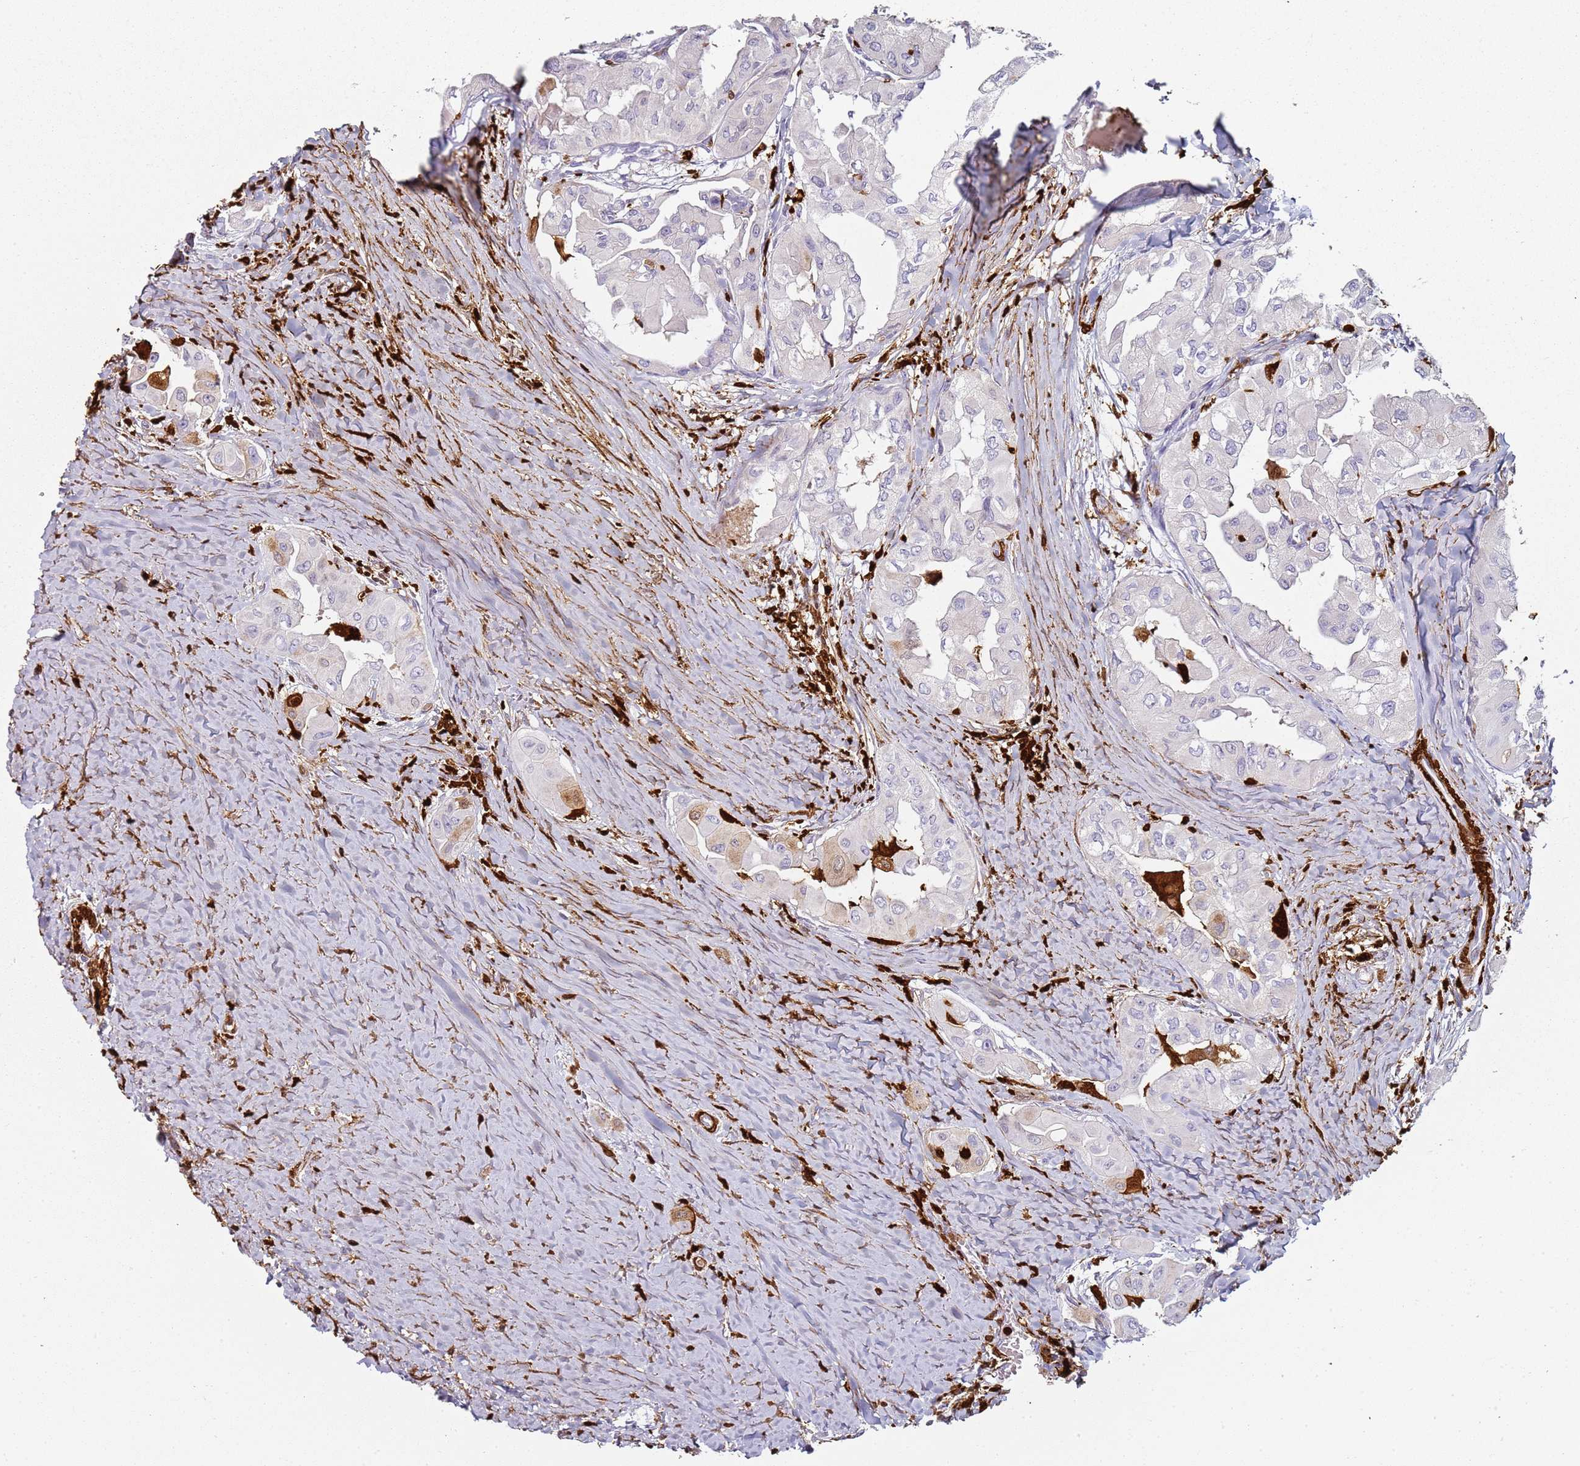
{"staining": {"intensity": "negative", "quantity": "none", "location": "none"}, "tissue": "thyroid cancer", "cell_type": "Tumor cells", "image_type": "cancer", "snomed": [{"axis": "morphology", "description": "Papillary adenocarcinoma, NOS"}, {"axis": "topography", "description": "Thyroid gland"}], "caption": "Immunohistochemistry of human thyroid papillary adenocarcinoma shows no staining in tumor cells.", "gene": "S100A4", "patient": {"sex": "female", "age": 59}}